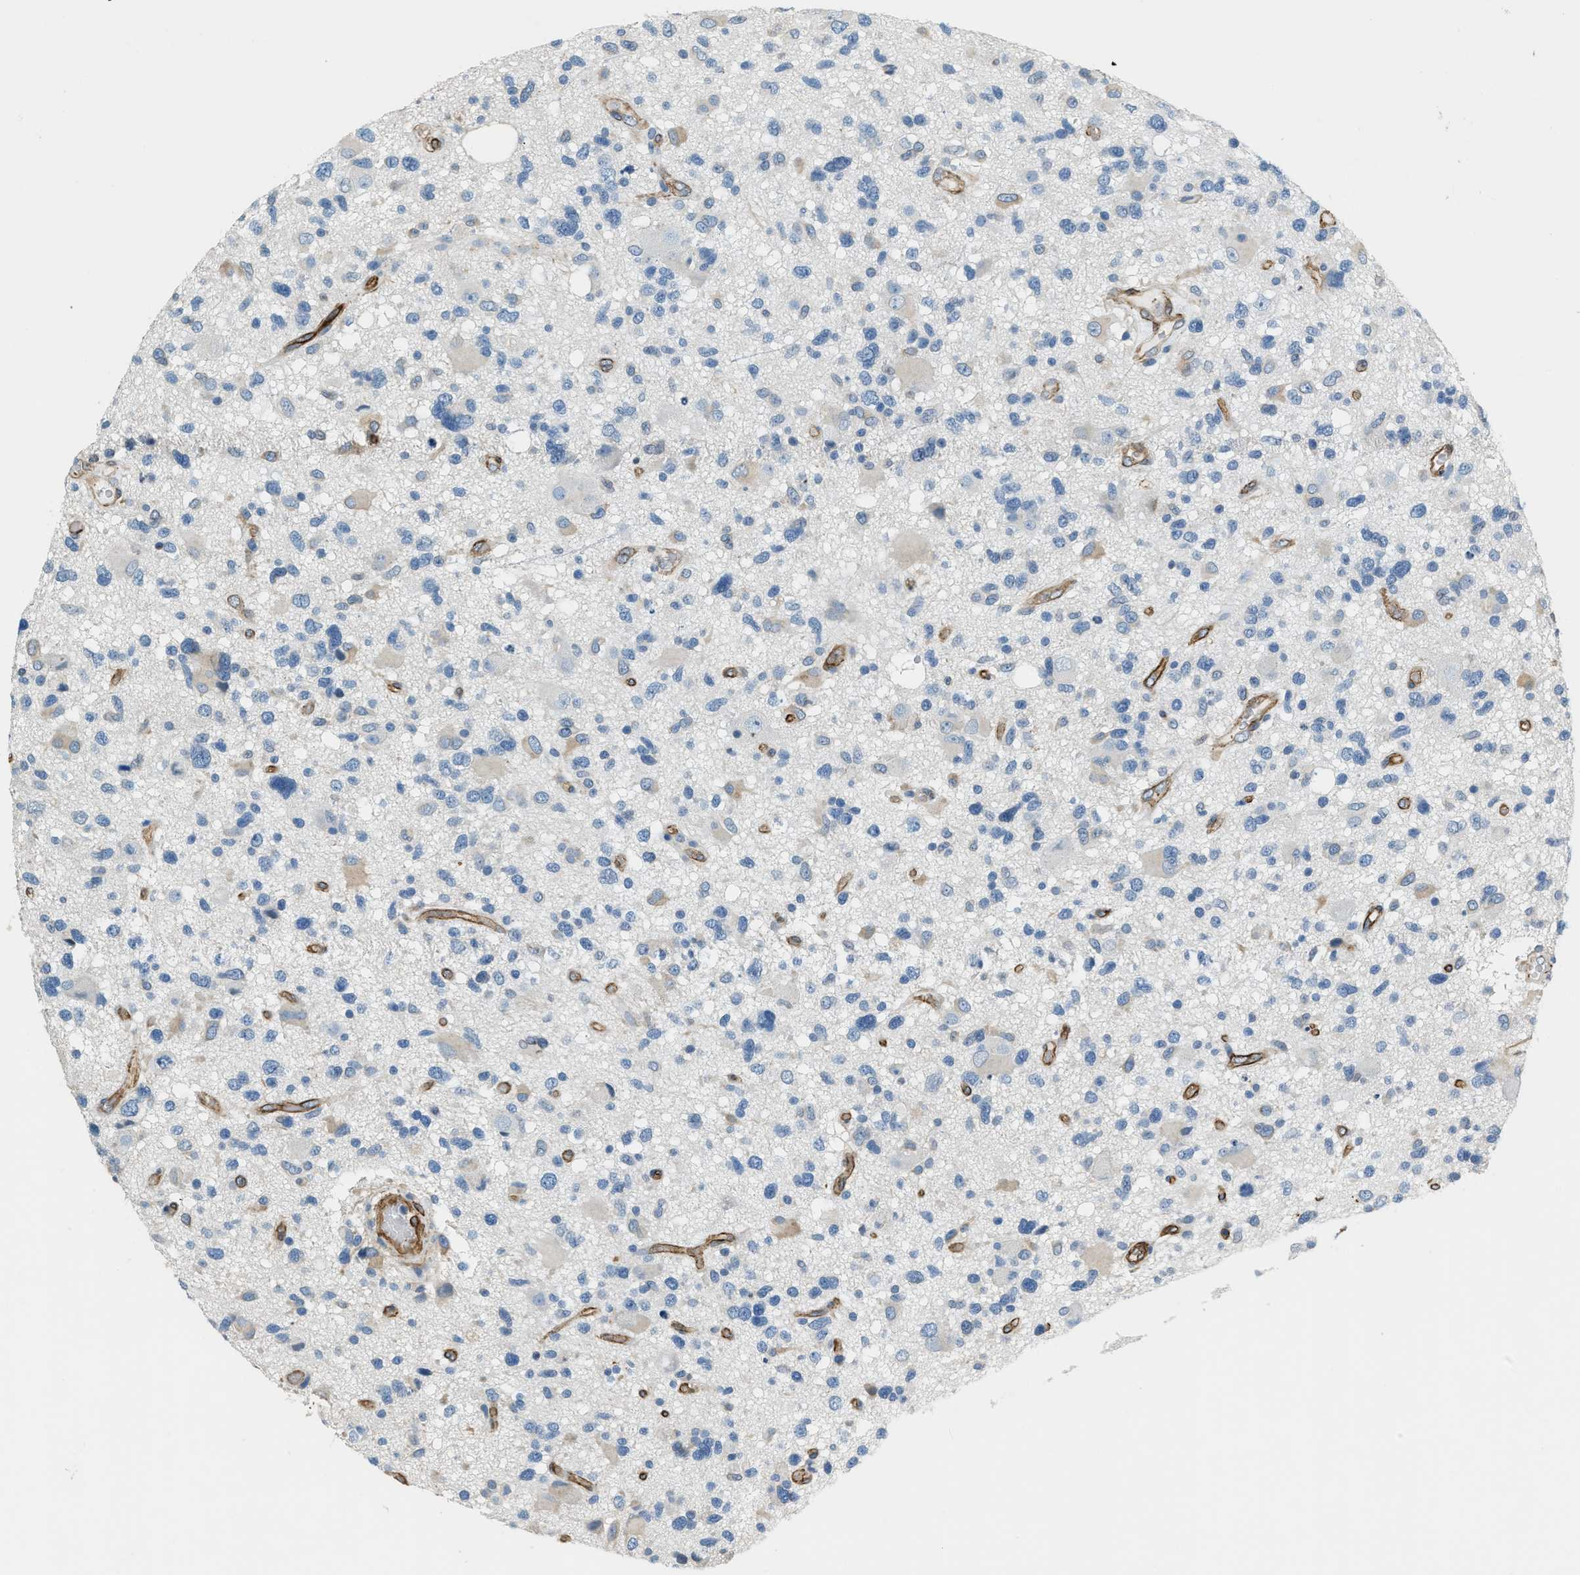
{"staining": {"intensity": "negative", "quantity": "none", "location": "none"}, "tissue": "glioma", "cell_type": "Tumor cells", "image_type": "cancer", "snomed": [{"axis": "morphology", "description": "Glioma, malignant, High grade"}, {"axis": "topography", "description": "Brain"}], "caption": "A photomicrograph of human high-grade glioma (malignant) is negative for staining in tumor cells.", "gene": "TMEM43", "patient": {"sex": "male", "age": 33}}